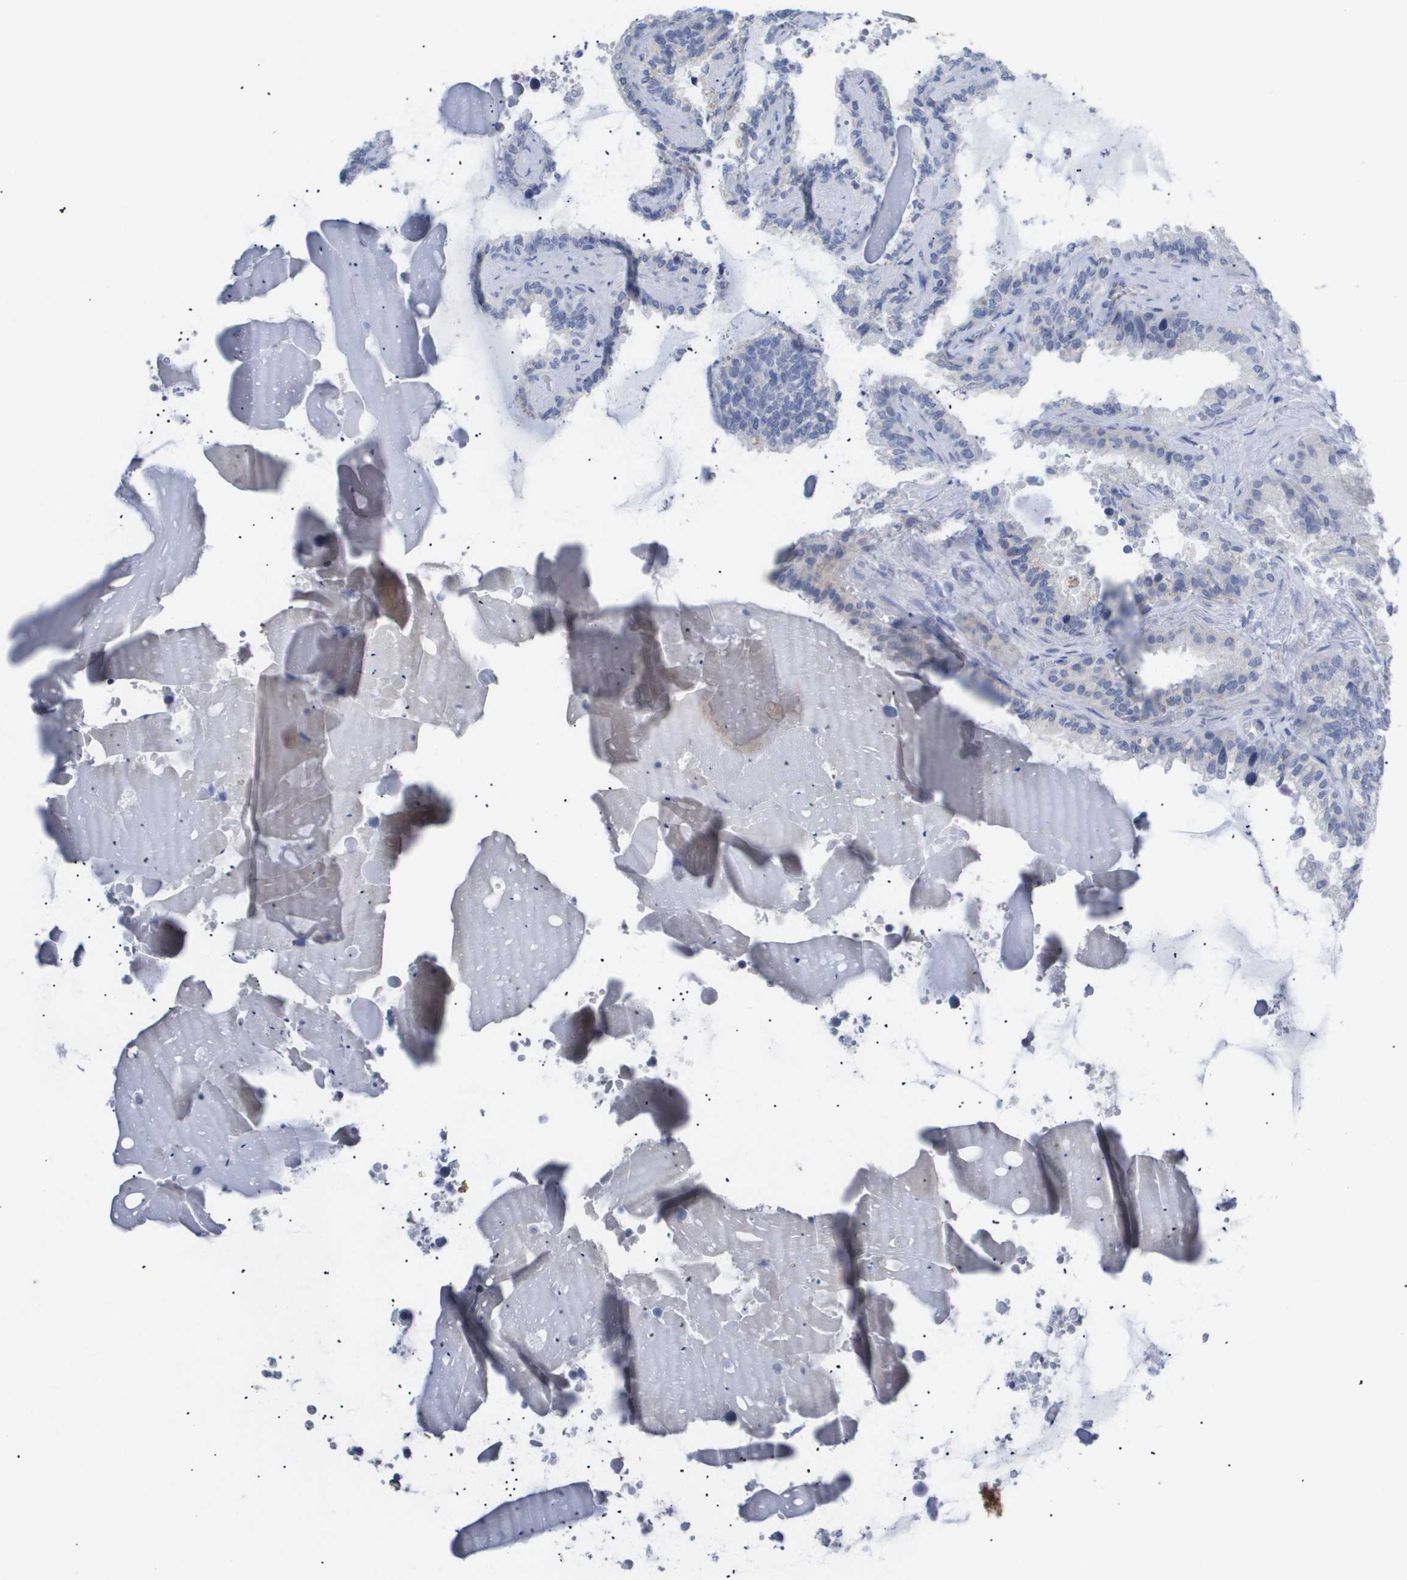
{"staining": {"intensity": "negative", "quantity": "none", "location": "none"}, "tissue": "seminal vesicle", "cell_type": "Glandular cells", "image_type": "normal", "snomed": [{"axis": "morphology", "description": "Normal tissue, NOS"}, {"axis": "topography", "description": "Seminal veicle"}], "caption": "The histopathology image displays no staining of glandular cells in normal seminal vesicle.", "gene": "CAV3", "patient": {"sex": "male", "age": 46}}